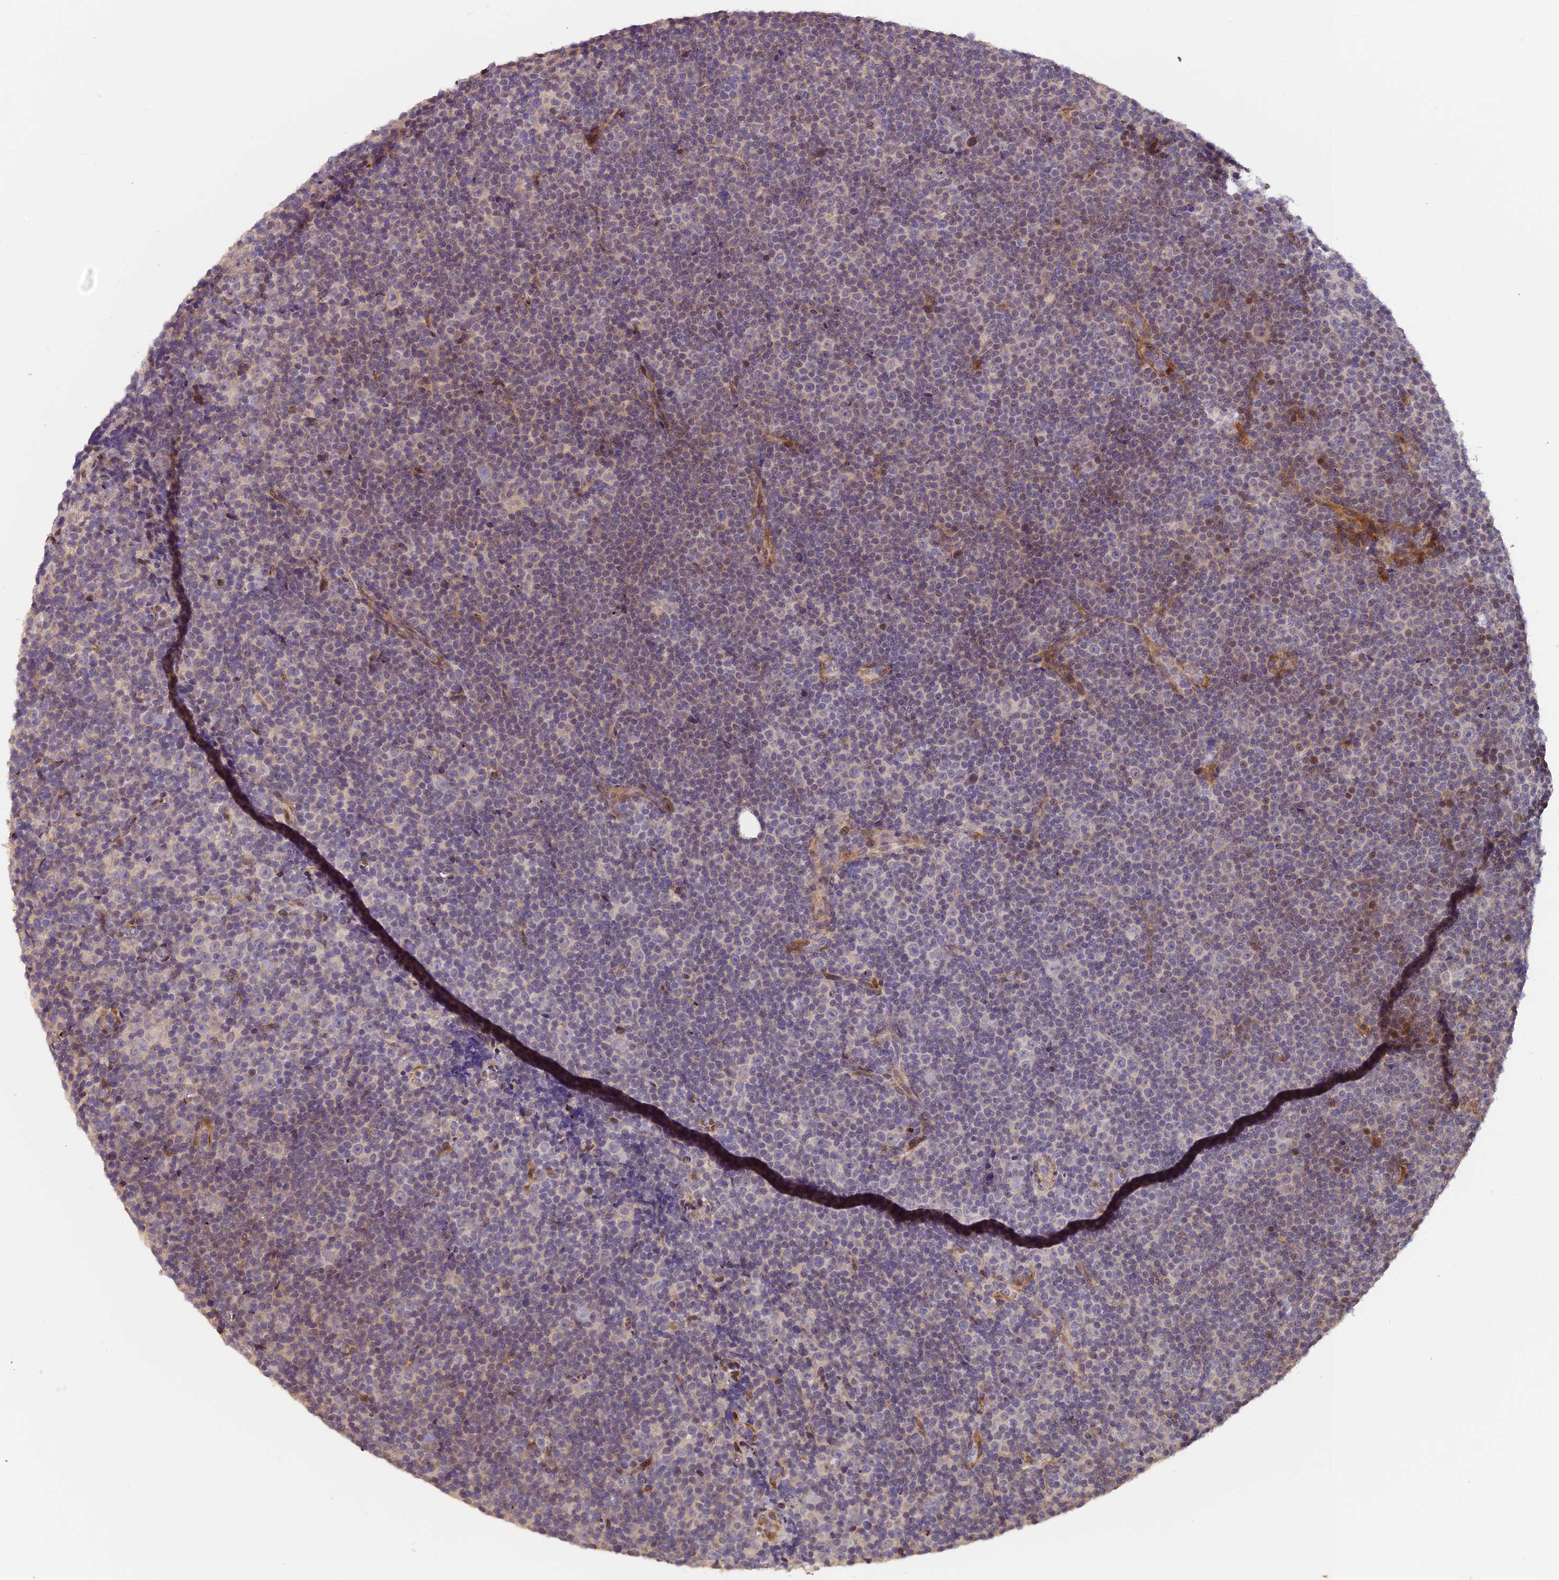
{"staining": {"intensity": "moderate", "quantity": "<25%", "location": "nuclear"}, "tissue": "lymphoma", "cell_type": "Tumor cells", "image_type": "cancer", "snomed": [{"axis": "morphology", "description": "Malignant lymphoma, non-Hodgkin's type, Low grade"}, {"axis": "topography", "description": "Lymph node"}], "caption": "Human lymphoma stained with a protein marker demonstrates moderate staining in tumor cells.", "gene": "RAB28", "patient": {"sex": "female", "age": 67}}